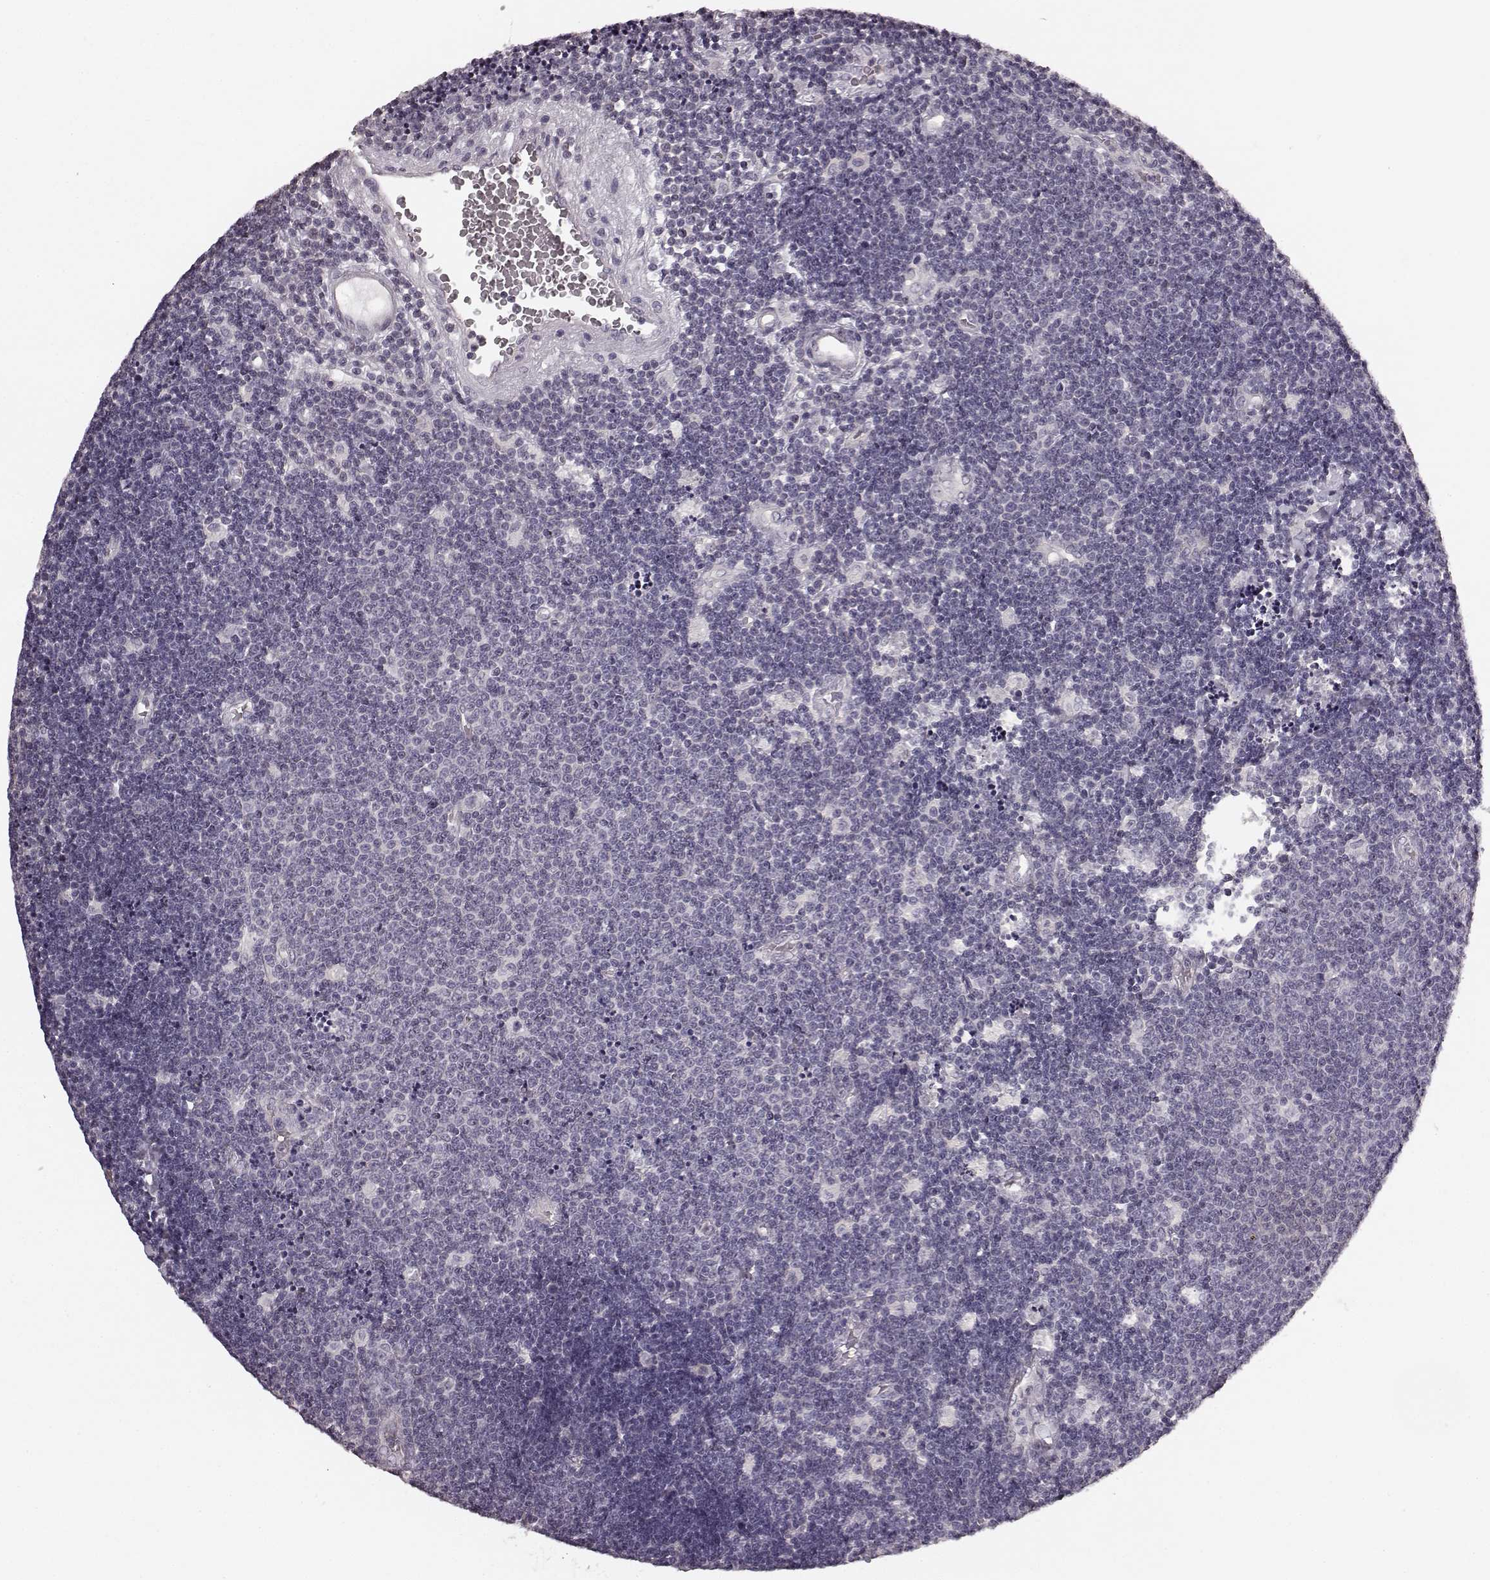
{"staining": {"intensity": "negative", "quantity": "none", "location": "none"}, "tissue": "lymphoma", "cell_type": "Tumor cells", "image_type": "cancer", "snomed": [{"axis": "morphology", "description": "Malignant lymphoma, non-Hodgkin's type, Low grade"}, {"axis": "topography", "description": "Brain"}], "caption": "High power microscopy image of an IHC photomicrograph of low-grade malignant lymphoma, non-Hodgkin's type, revealing no significant positivity in tumor cells.", "gene": "RIT2", "patient": {"sex": "female", "age": 66}}